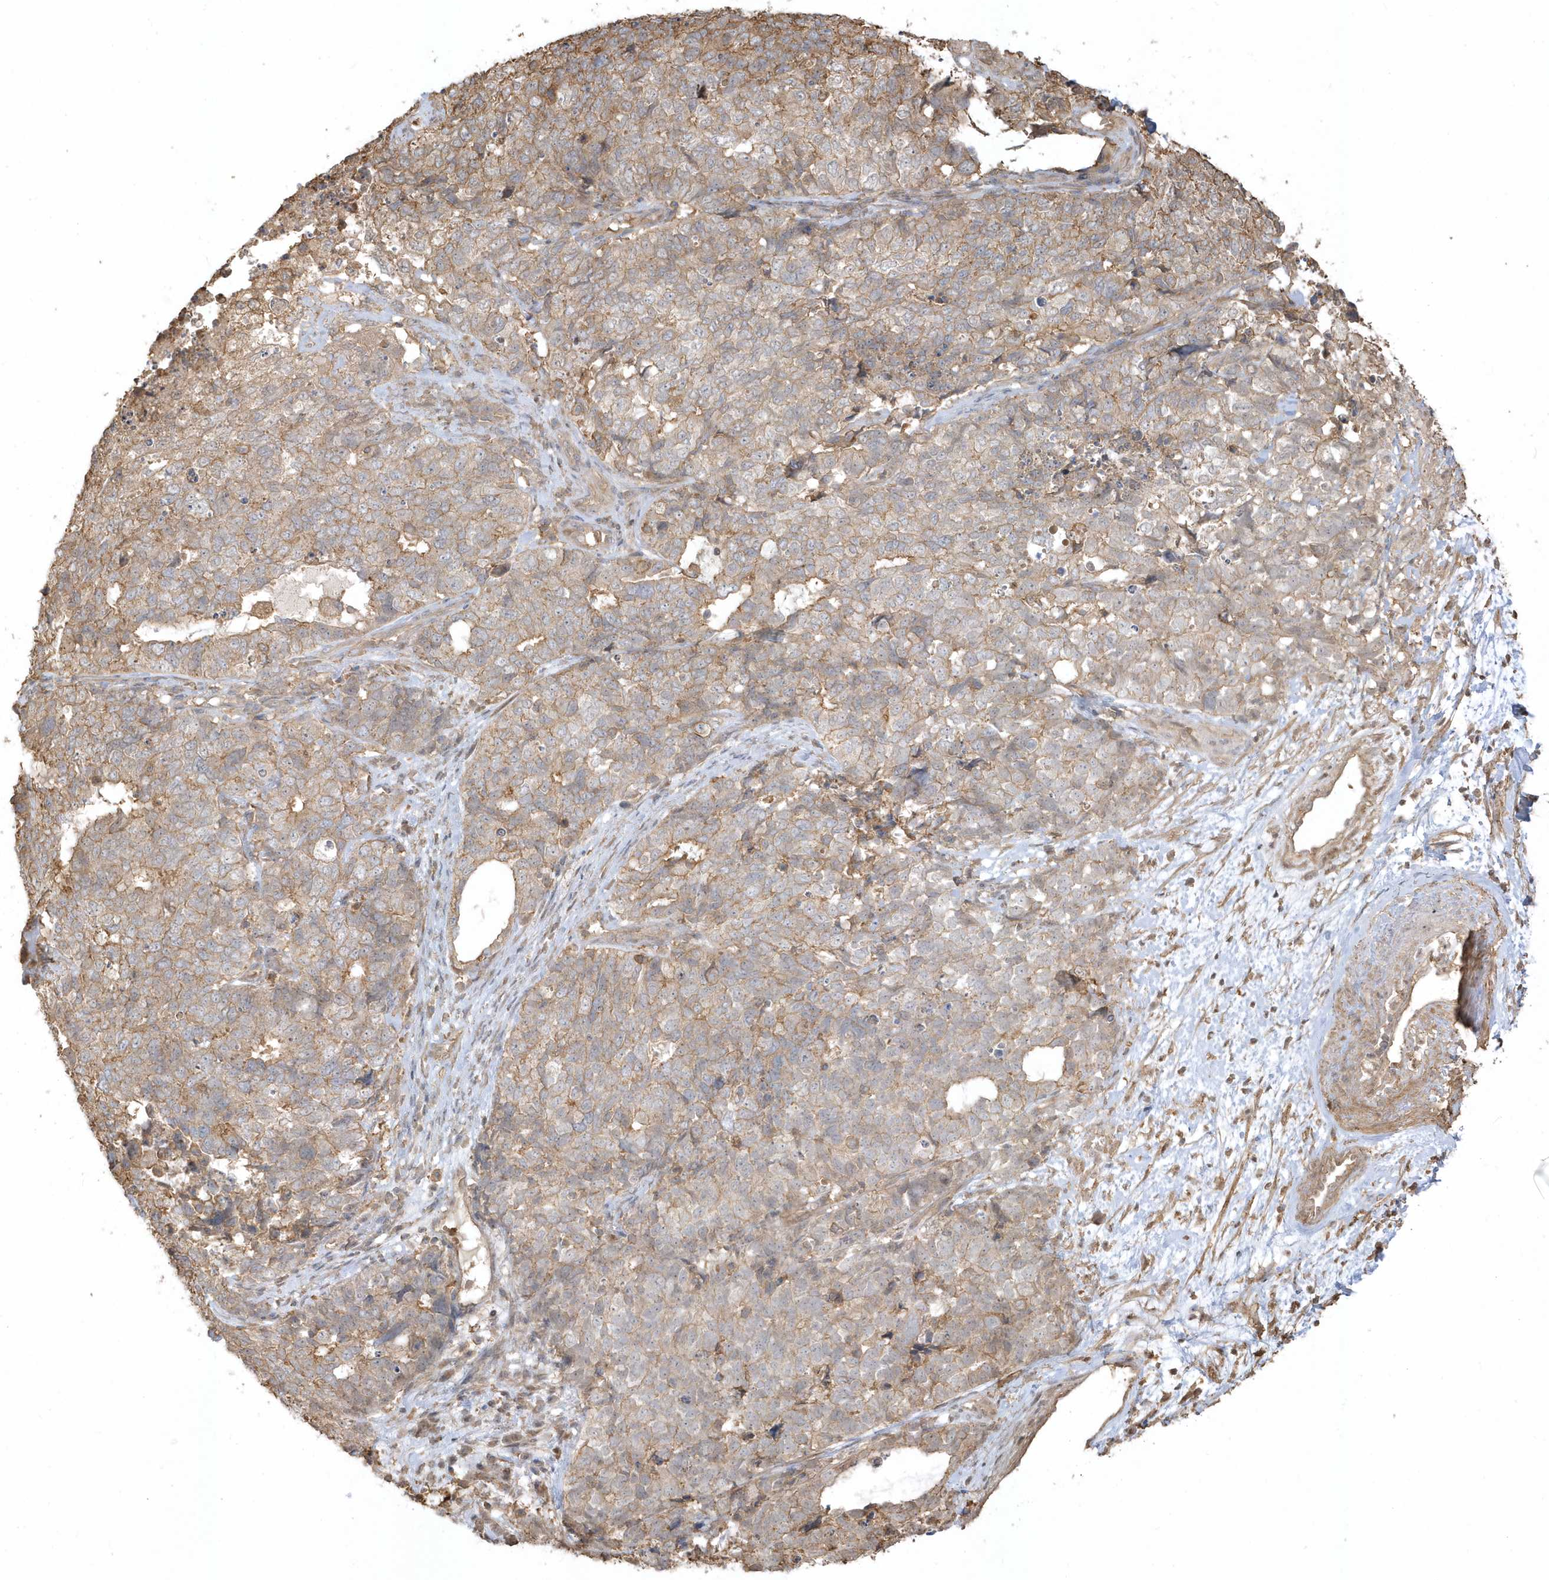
{"staining": {"intensity": "moderate", "quantity": "<25%", "location": "cytoplasmic/membranous"}, "tissue": "cervical cancer", "cell_type": "Tumor cells", "image_type": "cancer", "snomed": [{"axis": "morphology", "description": "Squamous cell carcinoma, NOS"}, {"axis": "topography", "description": "Cervix"}], "caption": "IHC photomicrograph of human cervical squamous cell carcinoma stained for a protein (brown), which reveals low levels of moderate cytoplasmic/membranous positivity in about <25% of tumor cells.", "gene": "ZBTB8A", "patient": {"sex": "female", "age": 63}}